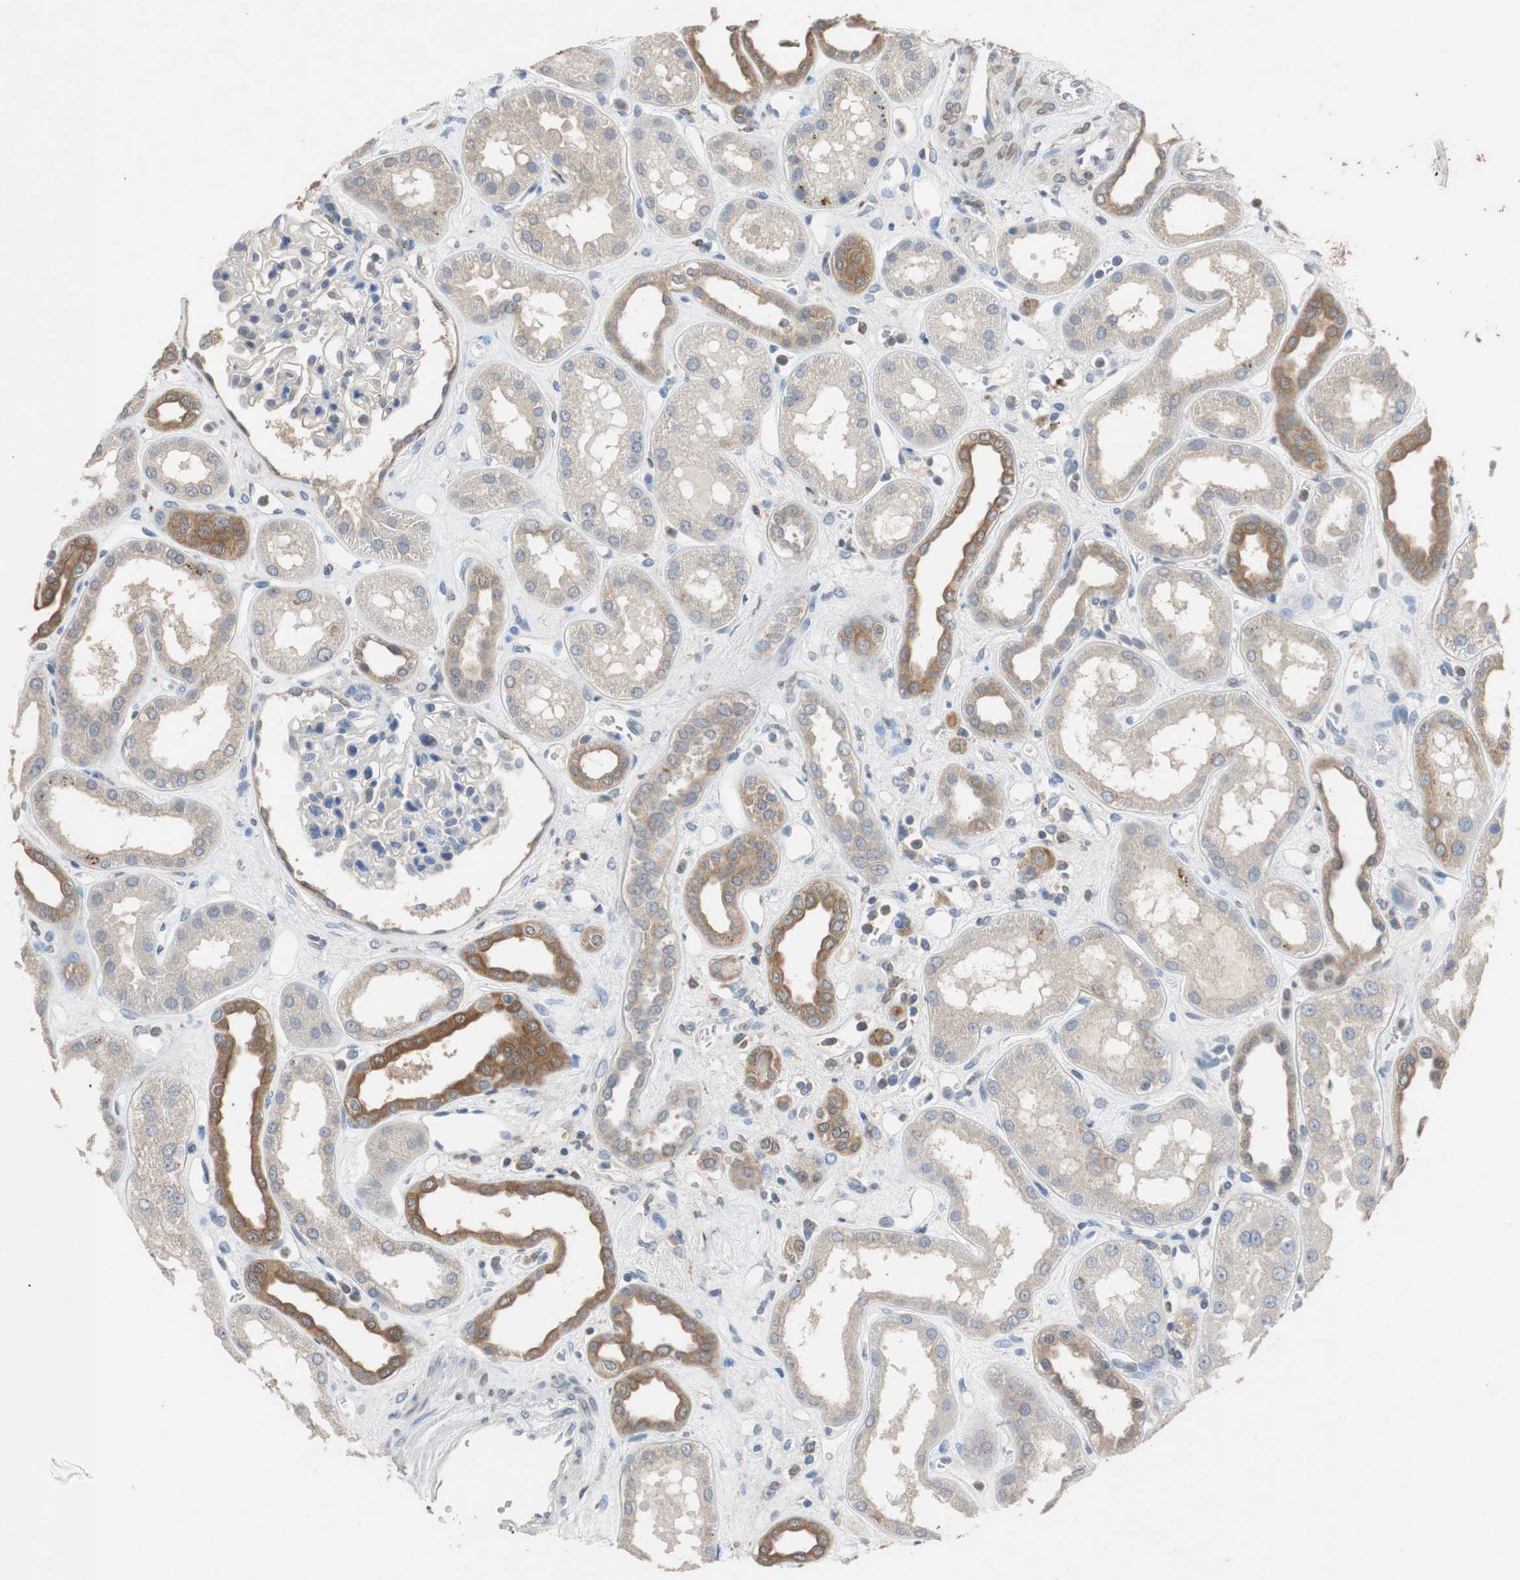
{"staining": {"intensity": "negative", "quantity": "none", "location": "none"}, "tissue": "kidney", "cell_type": "Cells in glomeruli", "image_type": "normal", "snomed": [{"axis": "morphology", "description": "Normal tissue, NOS"}, {"axis": "topography", "description": "Kidney"}], "caption": "The photomicrograph displays no significant staining in cells in glomeruli of kidney. (DAB (3,3'-diaminobenzidine) immunohistochemistry visualized using brightfield microscopy, high magnification).", "gene": "ADAP1", "patient": {"sex": "male", "age": 59}}